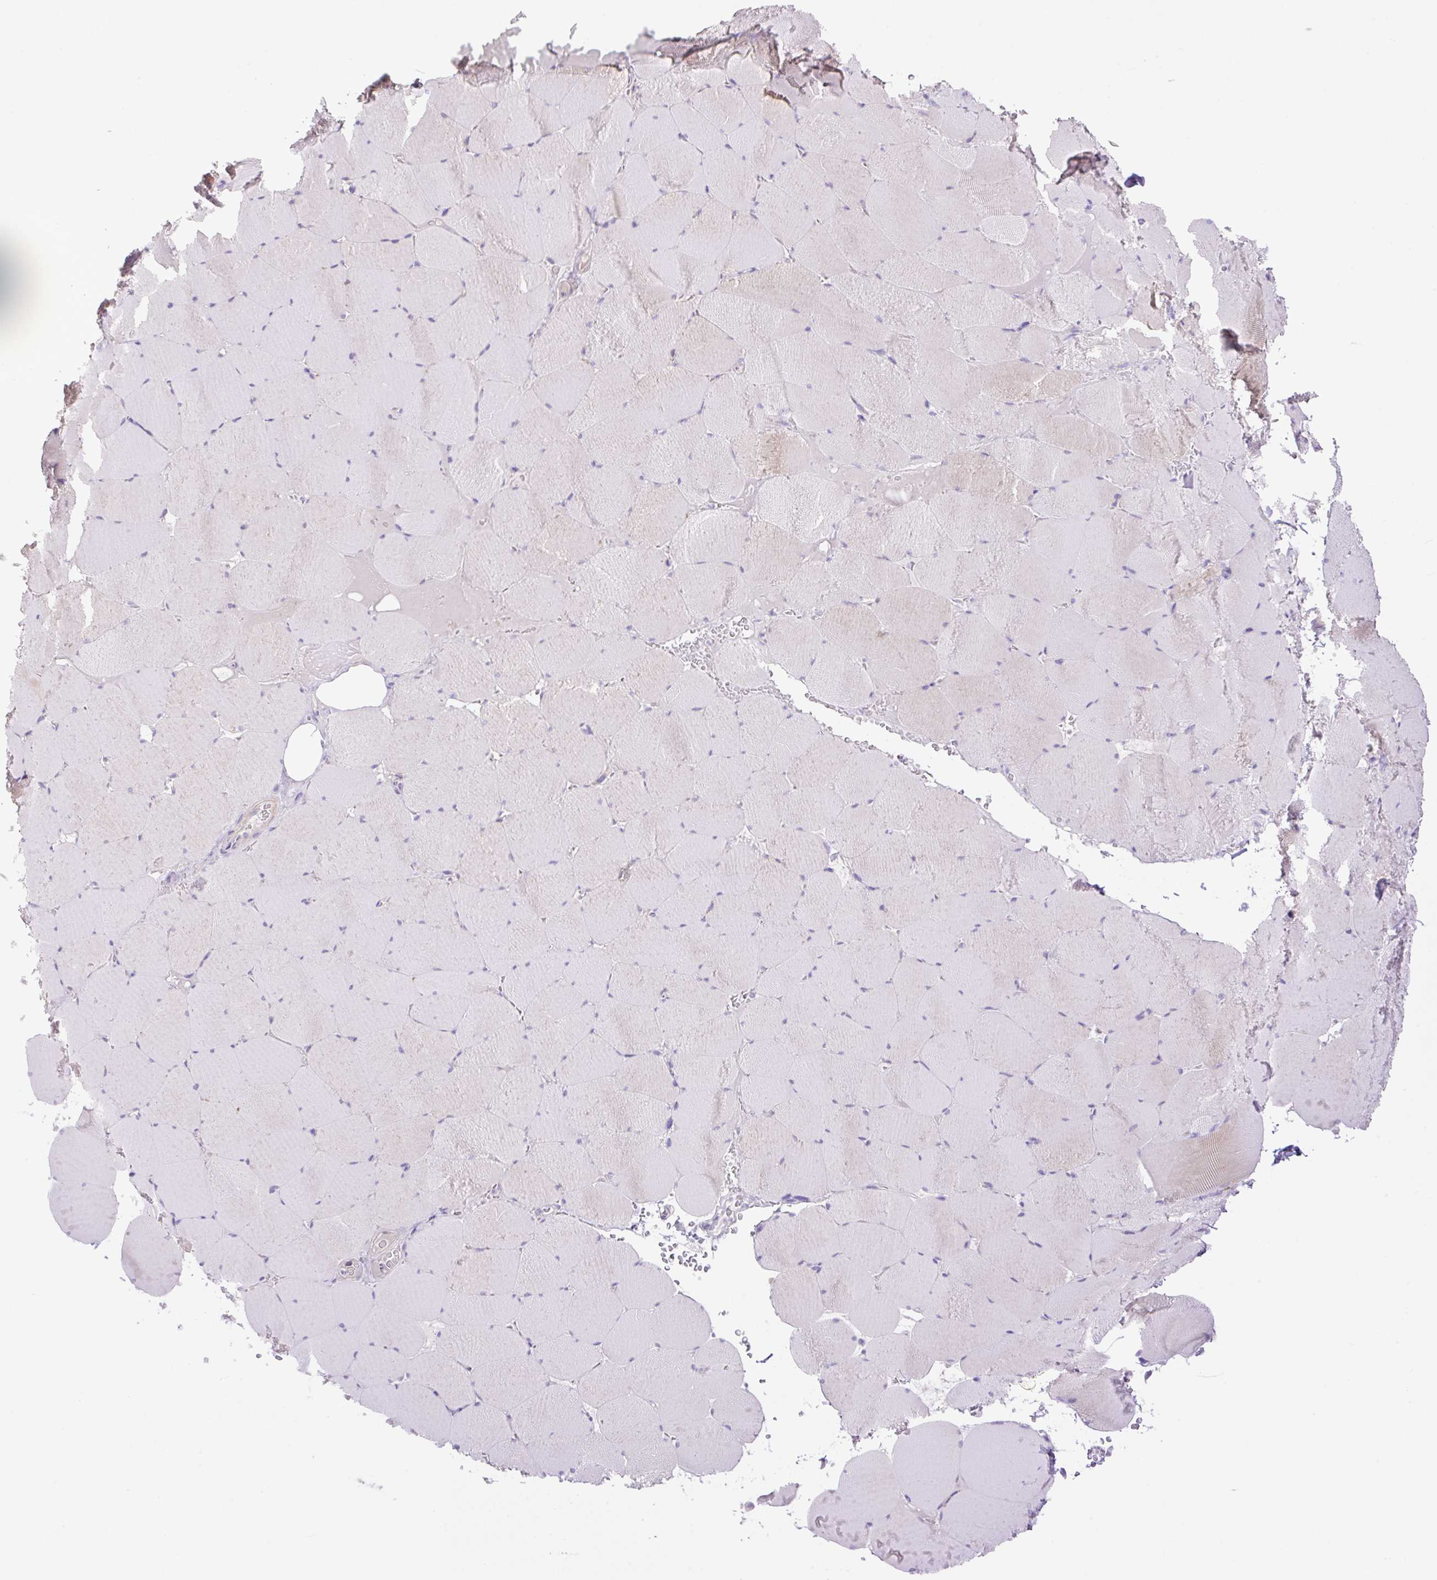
{"staining": {"intensity": "moderate", "quantity": "<25%", "location": "cytoplasmic/membranous"}, "tissue": "skeletal muscle", "cell_type": "Myocytes", "image_type": "normal", "snomed": [{"axis": "morphology", "description": "Normal tissue, NOS"}, {"axis": "topography", "description": "Skeletal muscle"}, {"axis": "topography", "description": "Head-Neck"}], "caption": "Approximately <25% of myocytes in unremarkable human skeletal muscle show moderate cytoplasmic/membranous protein positivity as visualized by brown immunohistochemical staining.", "gene": "VPS25", "patient": {"sex": "male", "age": 66}}